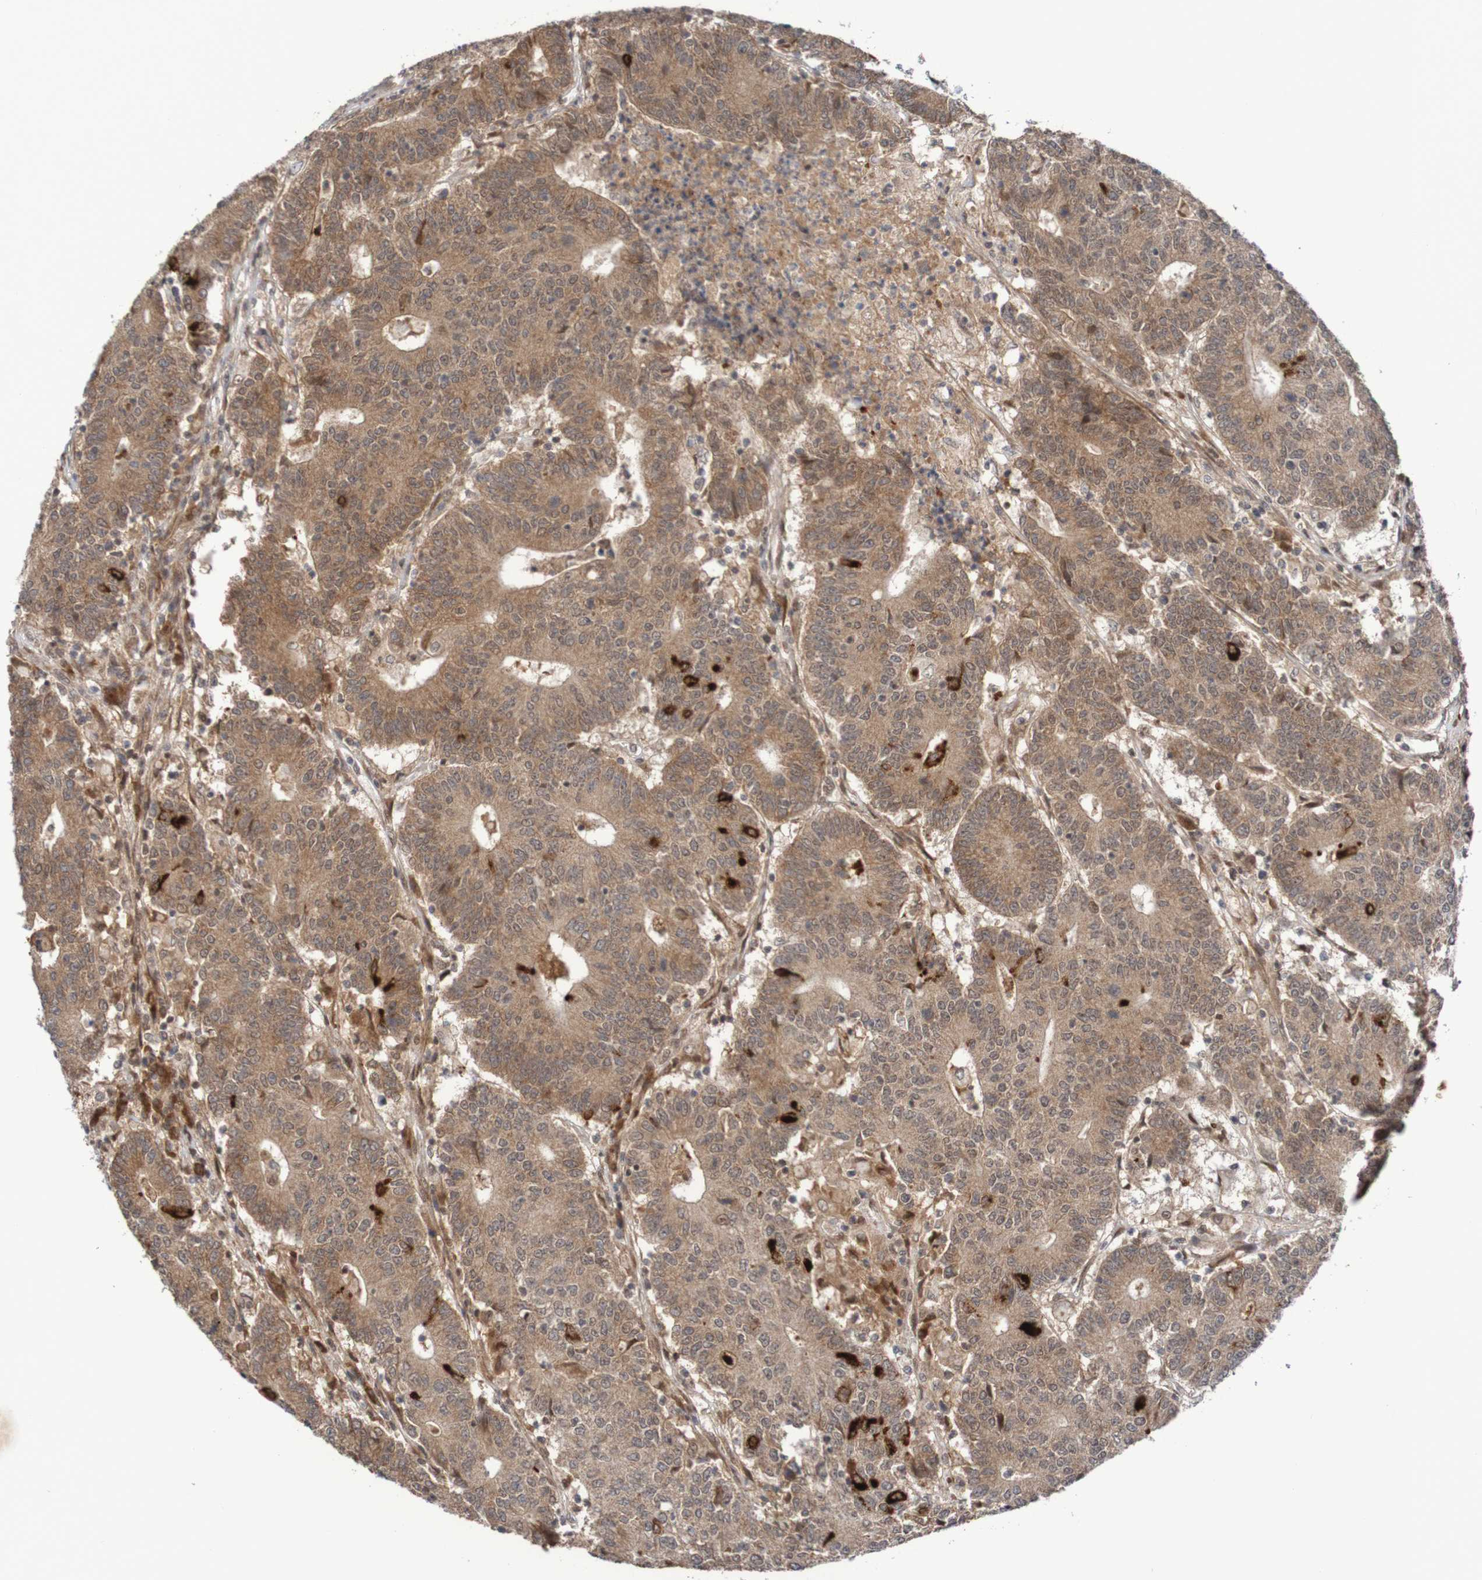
{"staining": {"intensity": "moderate", "quantity": ">75%", "location": "cytoplasmic/membranous"}, "tissue": "colorectal cancer", "cell_type": "Tumor cells", "image_type": "cancer", "snomed": [{"axis": "morphology", "description": "Normal tissue, NOS"}, {"axis": "morphology", "description": "Adenocarcinoma, NOS"}, {"axis": "topography", "description": "Colon"}], "caption": "Brown immunohistochemical staining in adenocarcinoma (colorectal) displays moderate cytoplasmic/membranous staining in about >75% of tumor cells.", "gene": "ITLN1", "patient": {"sex": "female", "age": 75}}